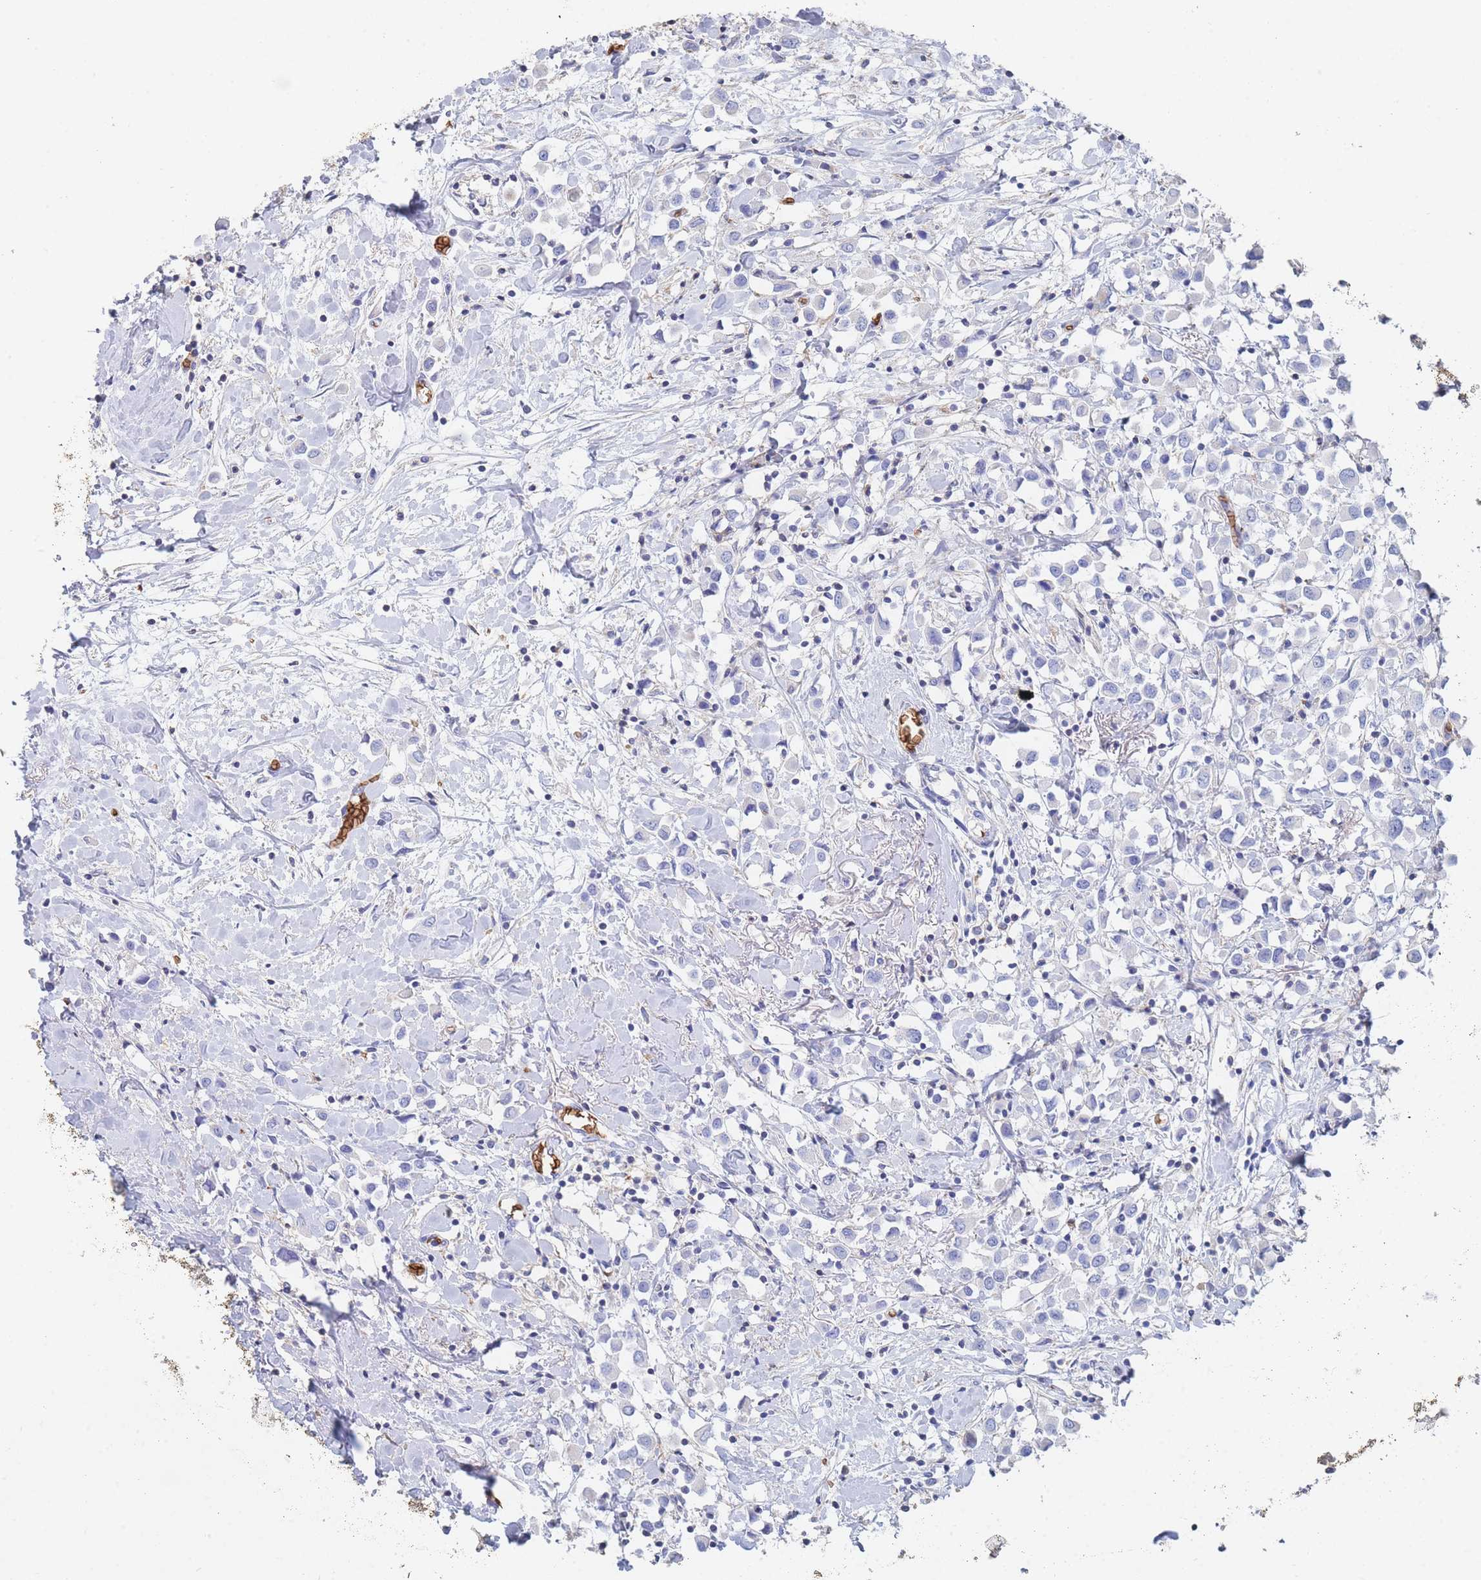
{"staining": {"intensity": "negative", "quantity": "none", "location": "none"}, "tissue": "breast cancer", "cell_type": "Tumor cells", "image_type": "cancer", "snomed": [{"axis": "morphology", "description": "Duct carcinoma"}, {"axis": "topography", "description": "Breast"}], "caption": "This is a histopathology image of immunohistochemistry (IHC) staining of invasive ductal carcinoma (breast), which shows no staining in tumor cells.", "gene": "SLC2A1", "patient": {"sex": "female", "age": 61}}